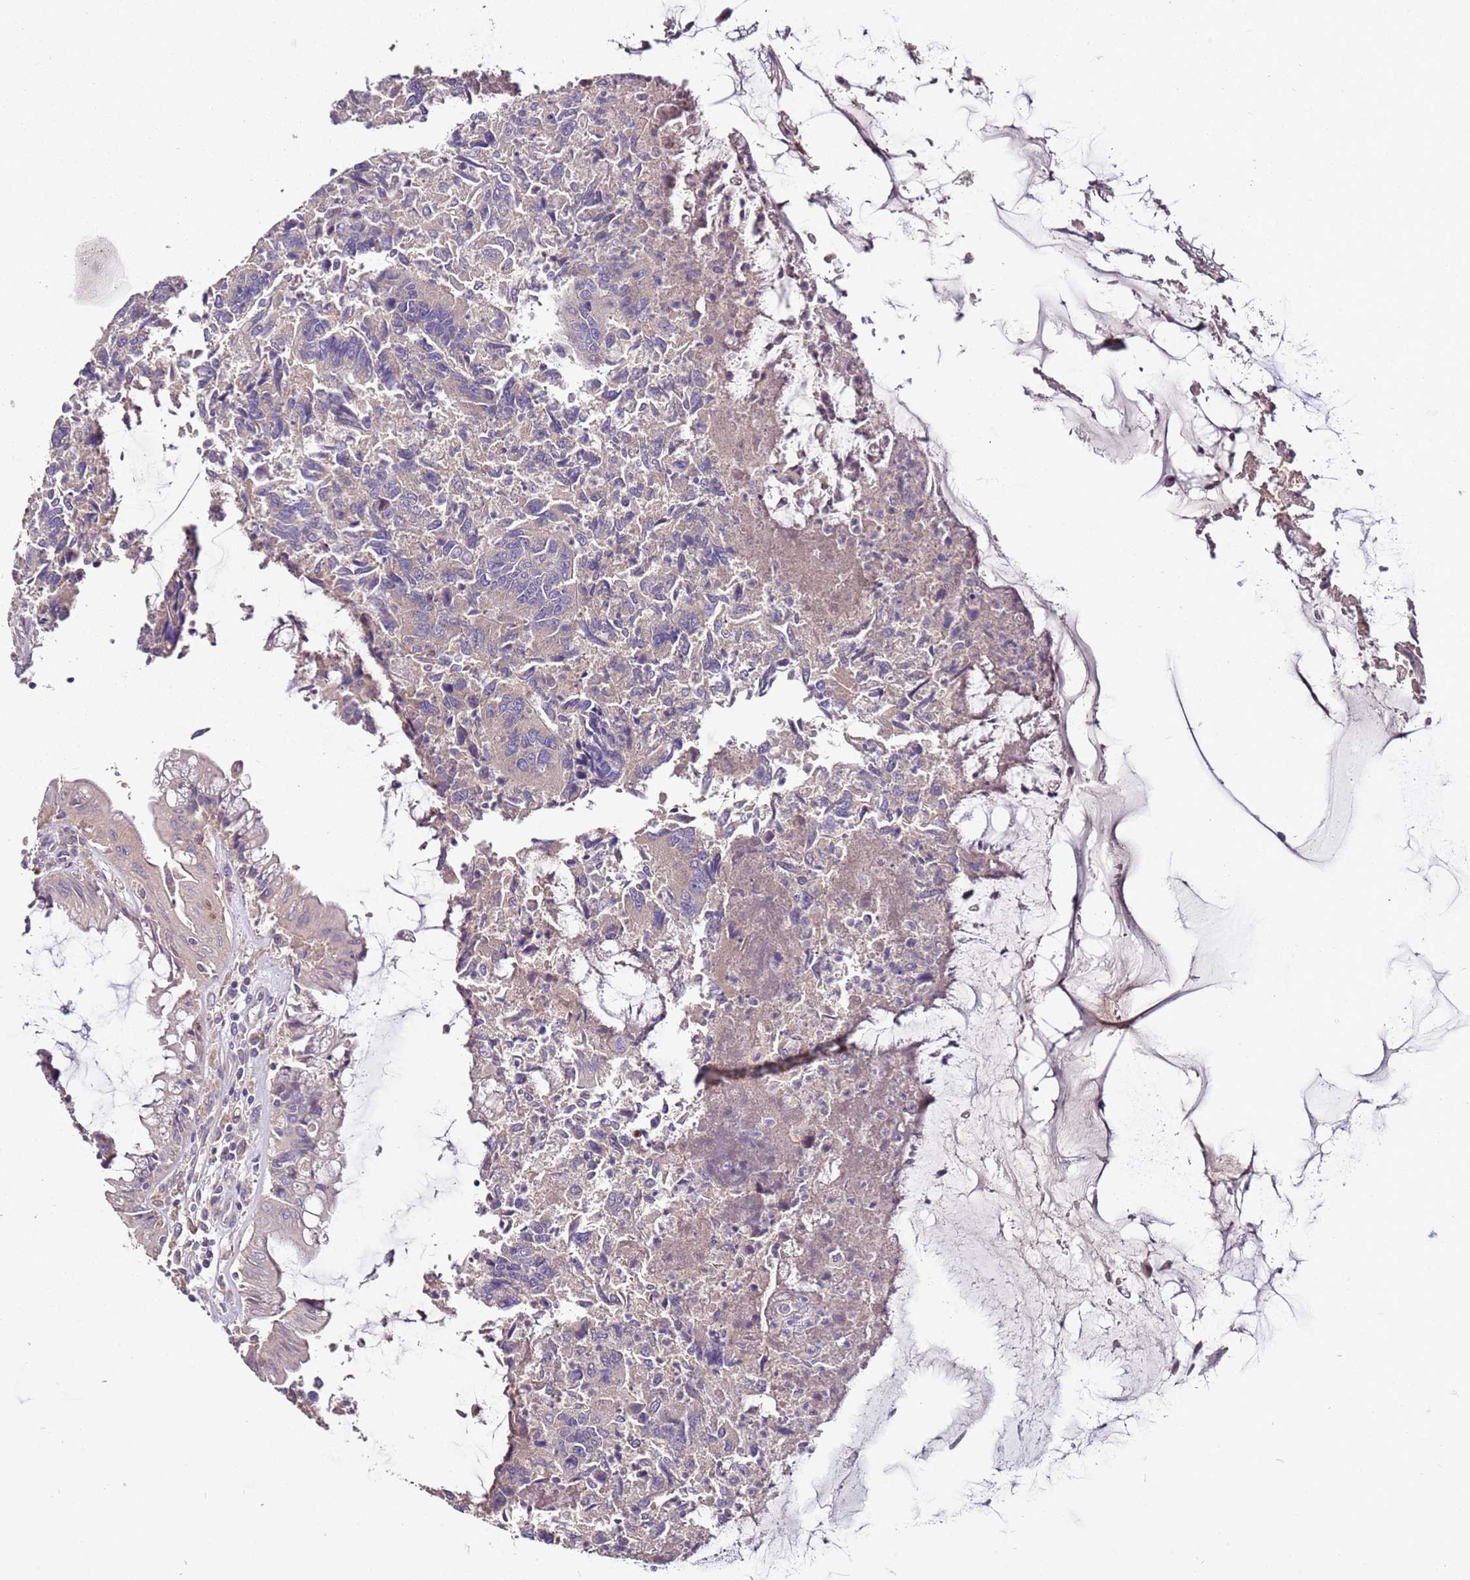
{"staining": {"intensity": "negative", "quantity": "none", "location": "none"}, "tissue": "colorectal cancer", "cell_type": "Tumor cells", "image_type": "cancer", "snomed": [{"axis": "morphology", "description": "Adenocarcinoma, NOS"}, {"axis": "topography", "description": "Colon"}], "caption": "Immunohistochemistry (IHC) of colorectal cancer (adenocarcinoma) reveals no positivity in tumor cells.", "gene": "FAM20A", "patient": {"sex": "female", "age": 67}}